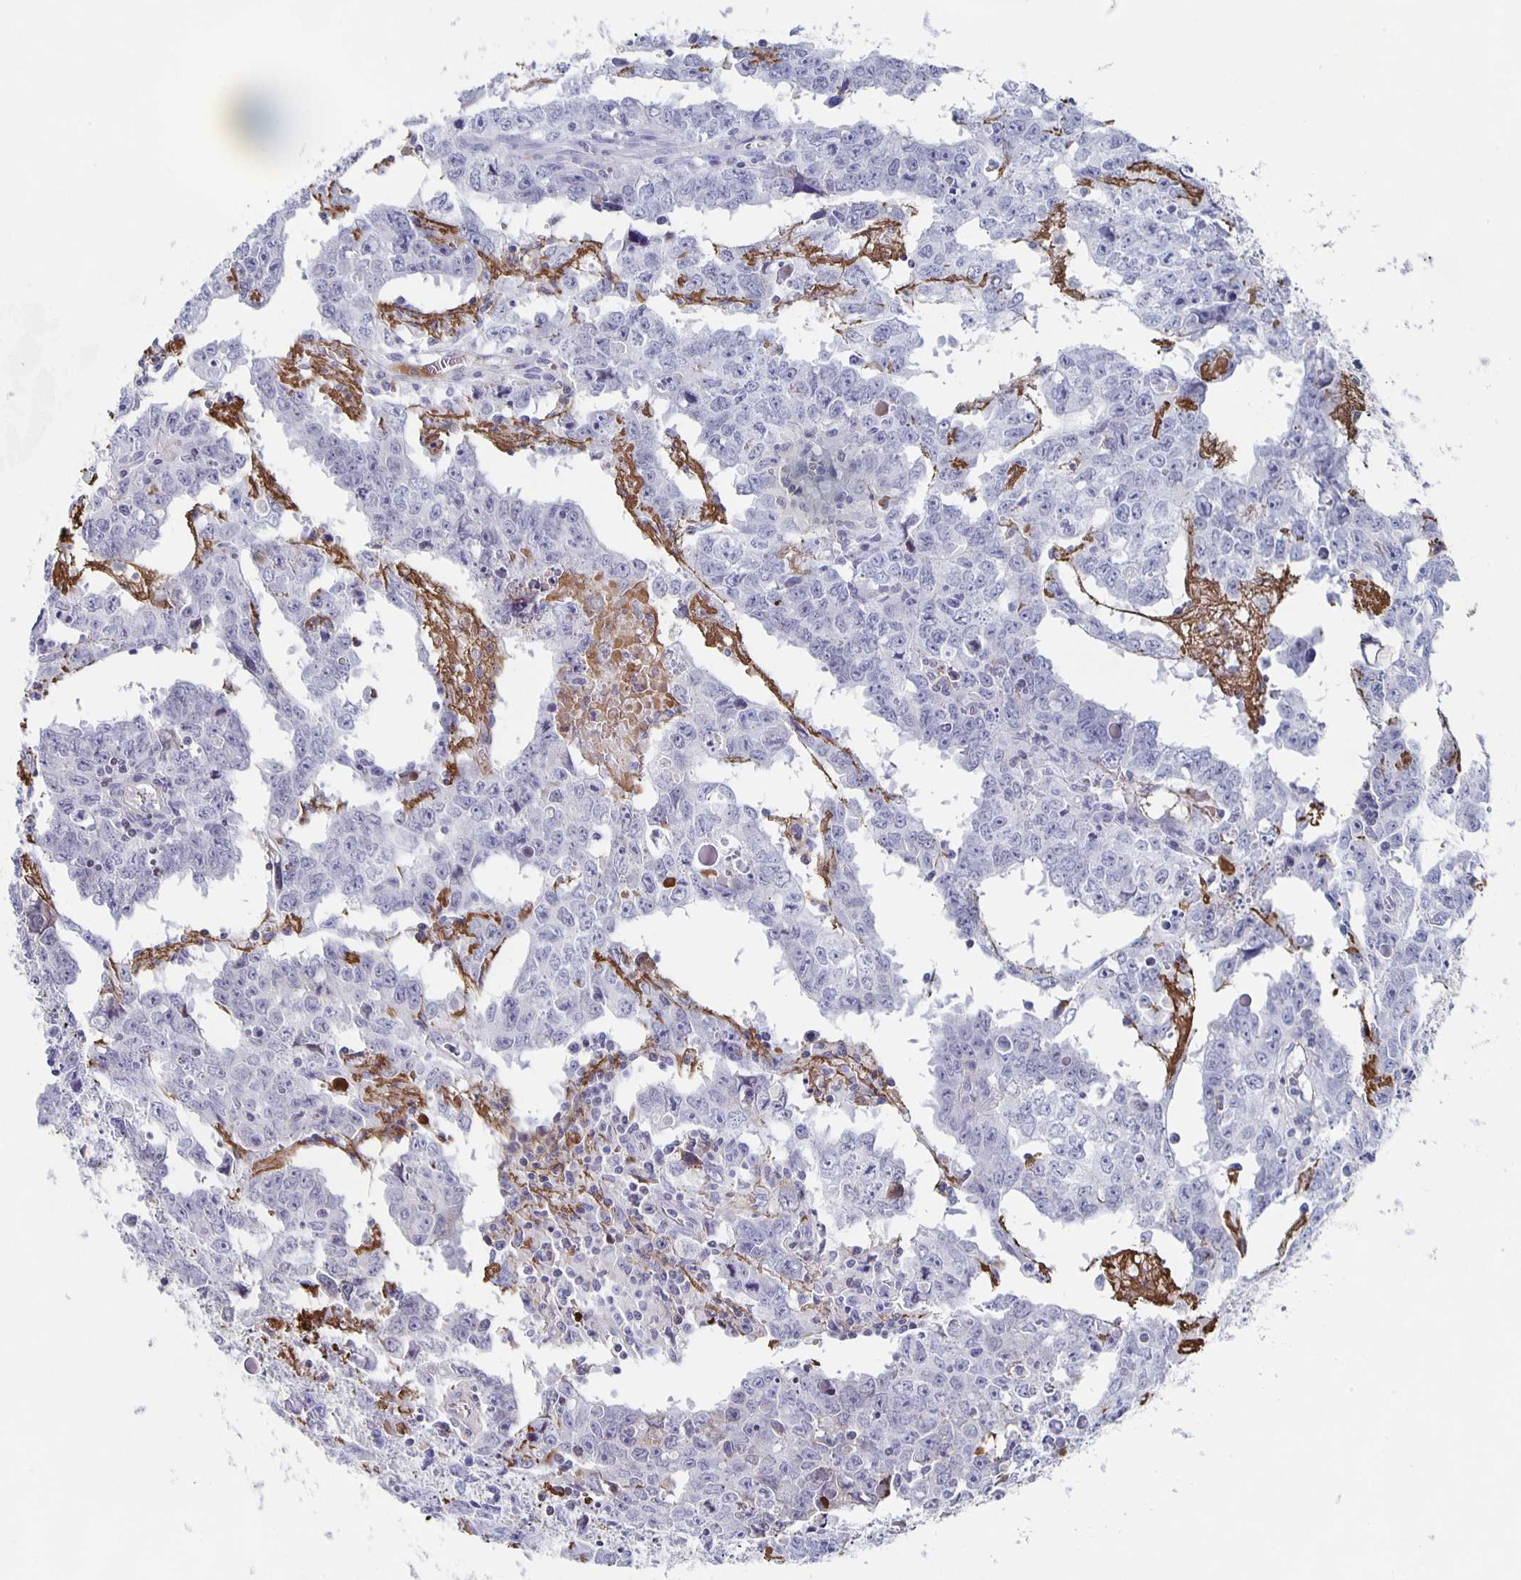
{"staining": {"intensity": "negative", "quantity": "none", "location": "none"}, "tissue": "testis cancer", "cell_type": "Tumor cells", "image_type": "cancer", "snomed": [{"axis": "morphology", "description": "Carcinoma, Embryonal, NOS"}, {"axis": "topography", "description": "Testis"}], "caption": "DAB immunohistochemical staining of human testis embryonal carcinoma exhibits no significant staining in tumor cells.", "gene": "FGA", "patient": {"sex": "male", "age": 22}}